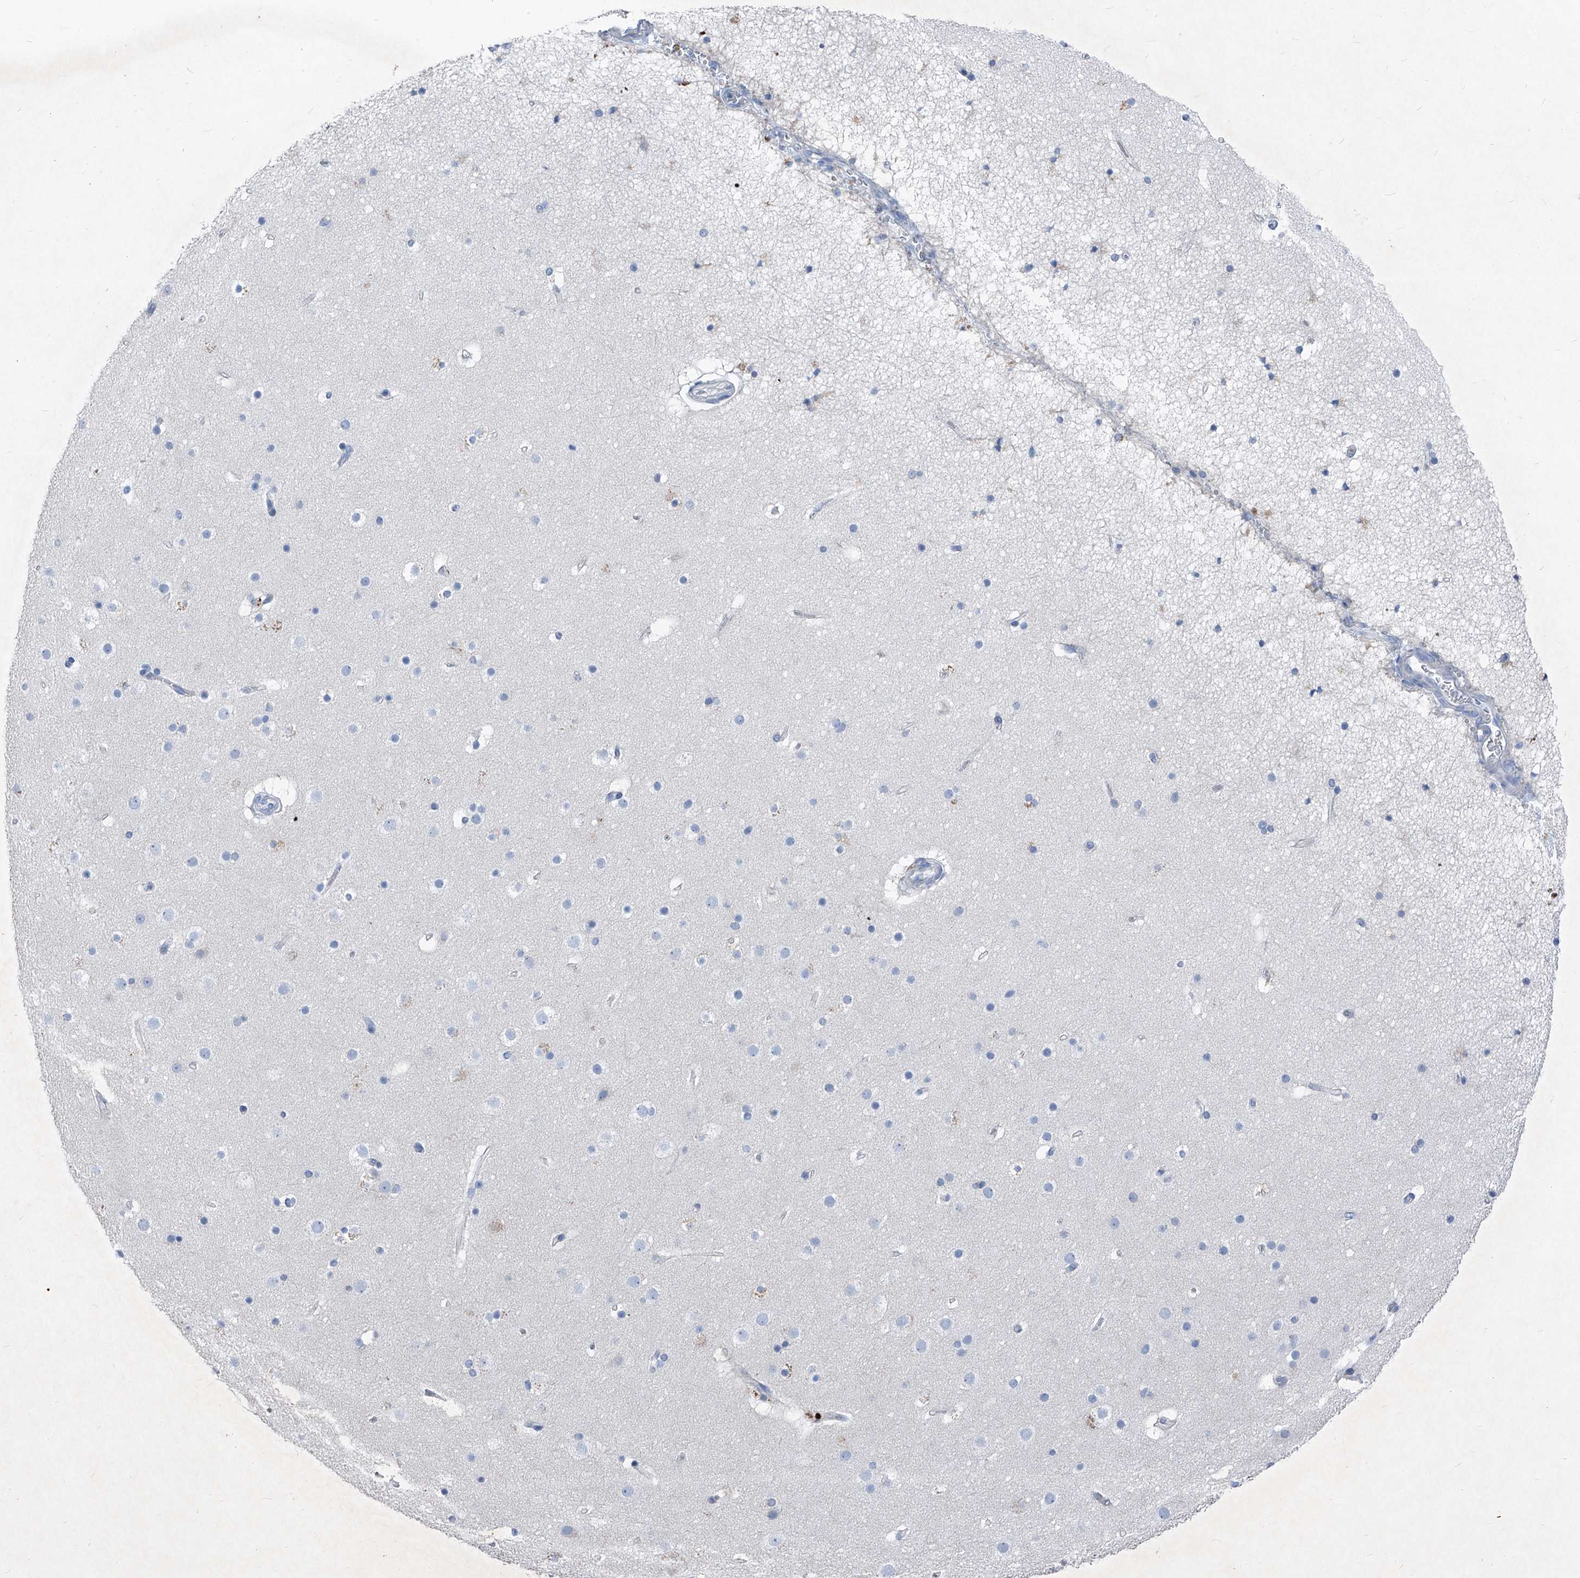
{"staining": {"intensity": "negative", "quantity": "none", "location": "none"}, "tissue": "cerebral cortex", "cell_type": "Endothelial cells", "image_type": "normal", "snomed": [{"axis": "morphology", "description": "Normal tissue, NOS"}, {"axis": "topography", "description": "Cerebral cortex"}], "caption": "A high-resolution micrograph shows immunohistochemistry (IHC) staining of unremarkable cerebral cortex, which reveals no significant staining in endothelial cells.", "gene": "IFI27", "patient": {"sex": "male", "age": 57}}